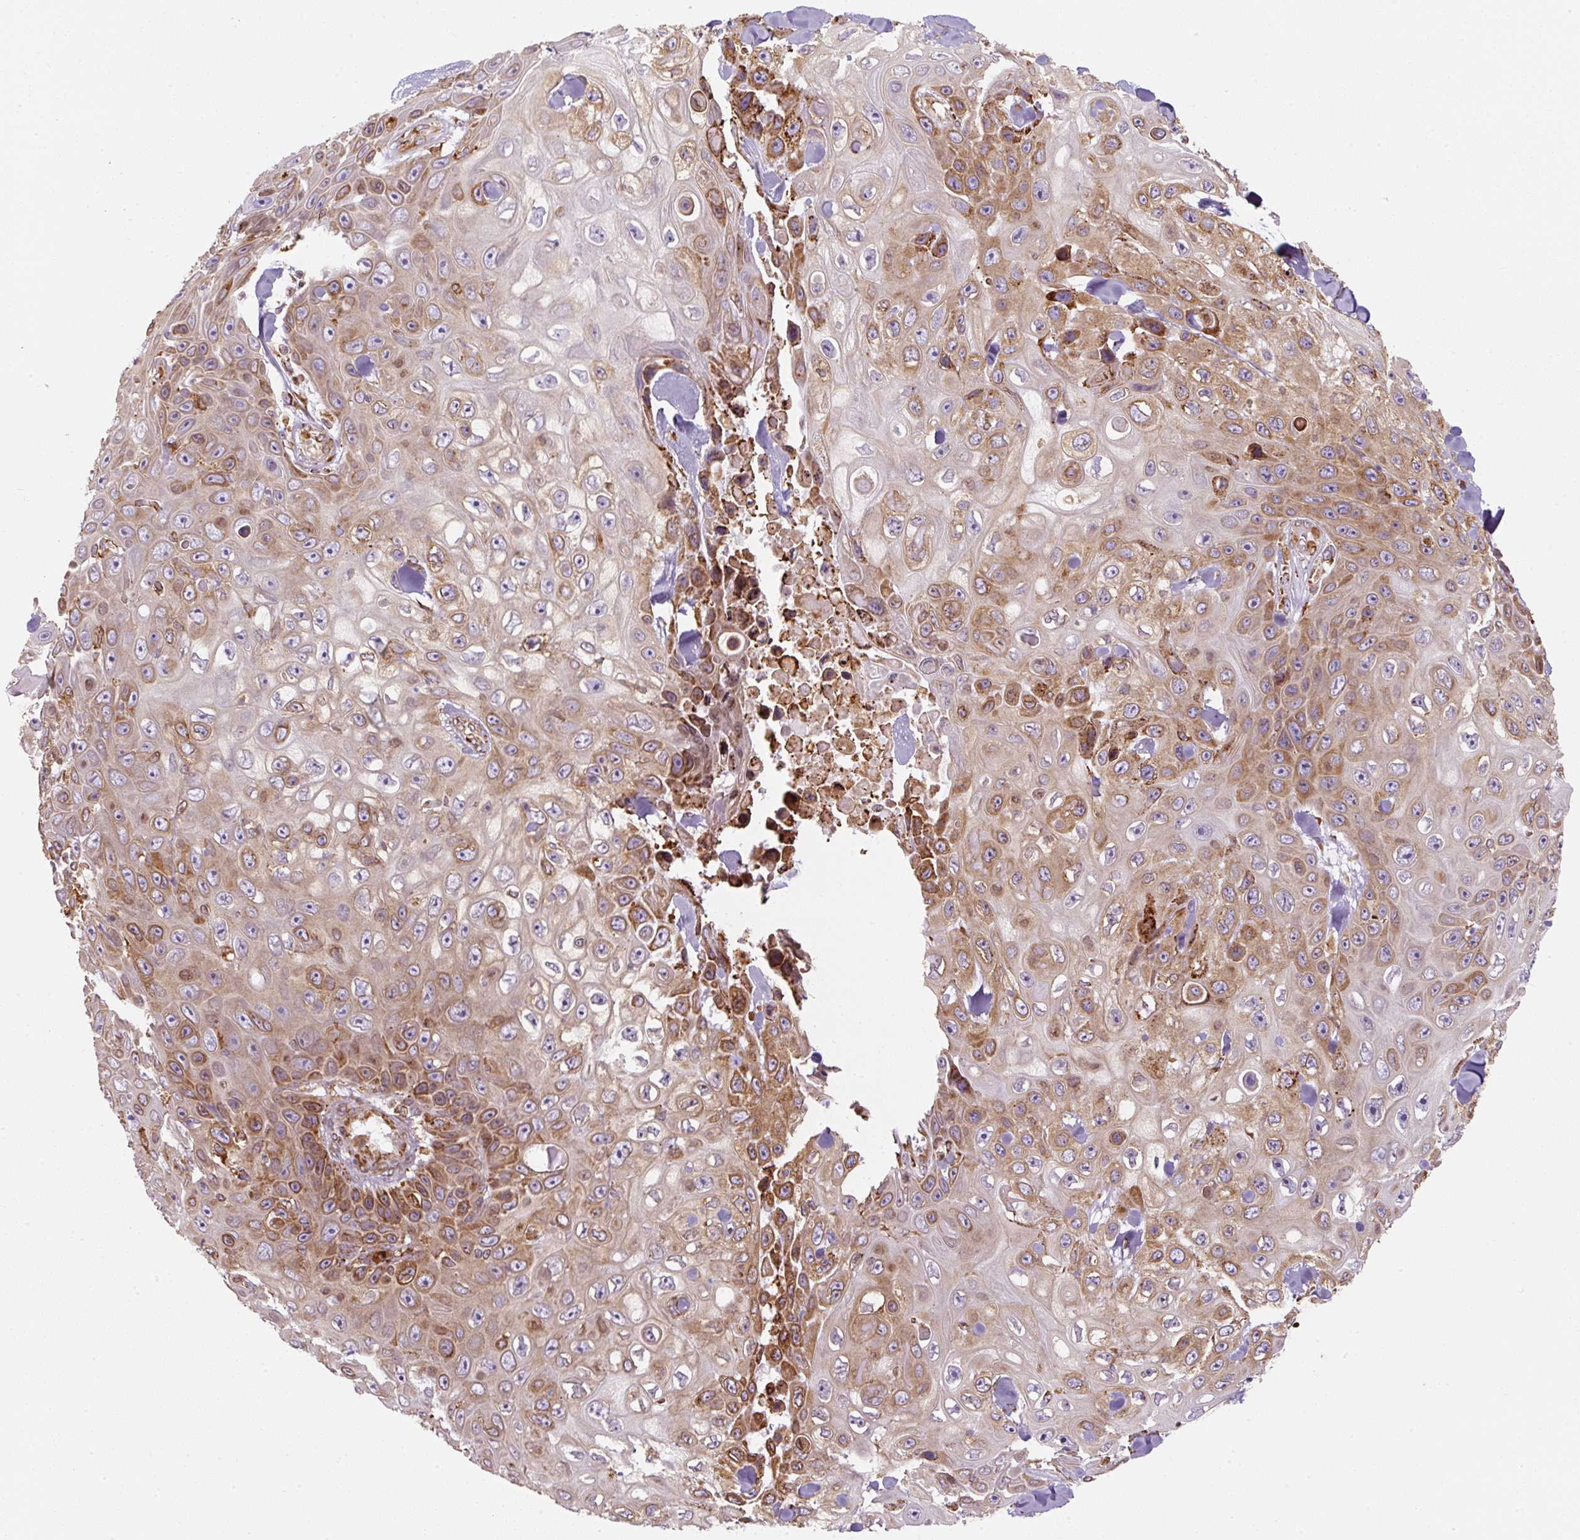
{"staining": {"intensity": "moderate", "quantity": ">75%", "location": "cytoplasmic/membranous"}, "tissue": "skin cancer", "cell_type": "Tumor cells", "image_type": "cancer", "snomed": [{"axis": "morphology", "description": "Squamous cell carcinoma, NOS"}, {"axis": "topography", "description": "Skin"}], "caption": "This is a photomicrograph of immunohistochemistry (IHC) staining of skin cancer (squamous cell carcinoma), which shows moderate positivity in the cytoplasmic/membranous of tumor cells.", "gene": "PRKCSH", "patient": {"sex": "male", "age": 82}}